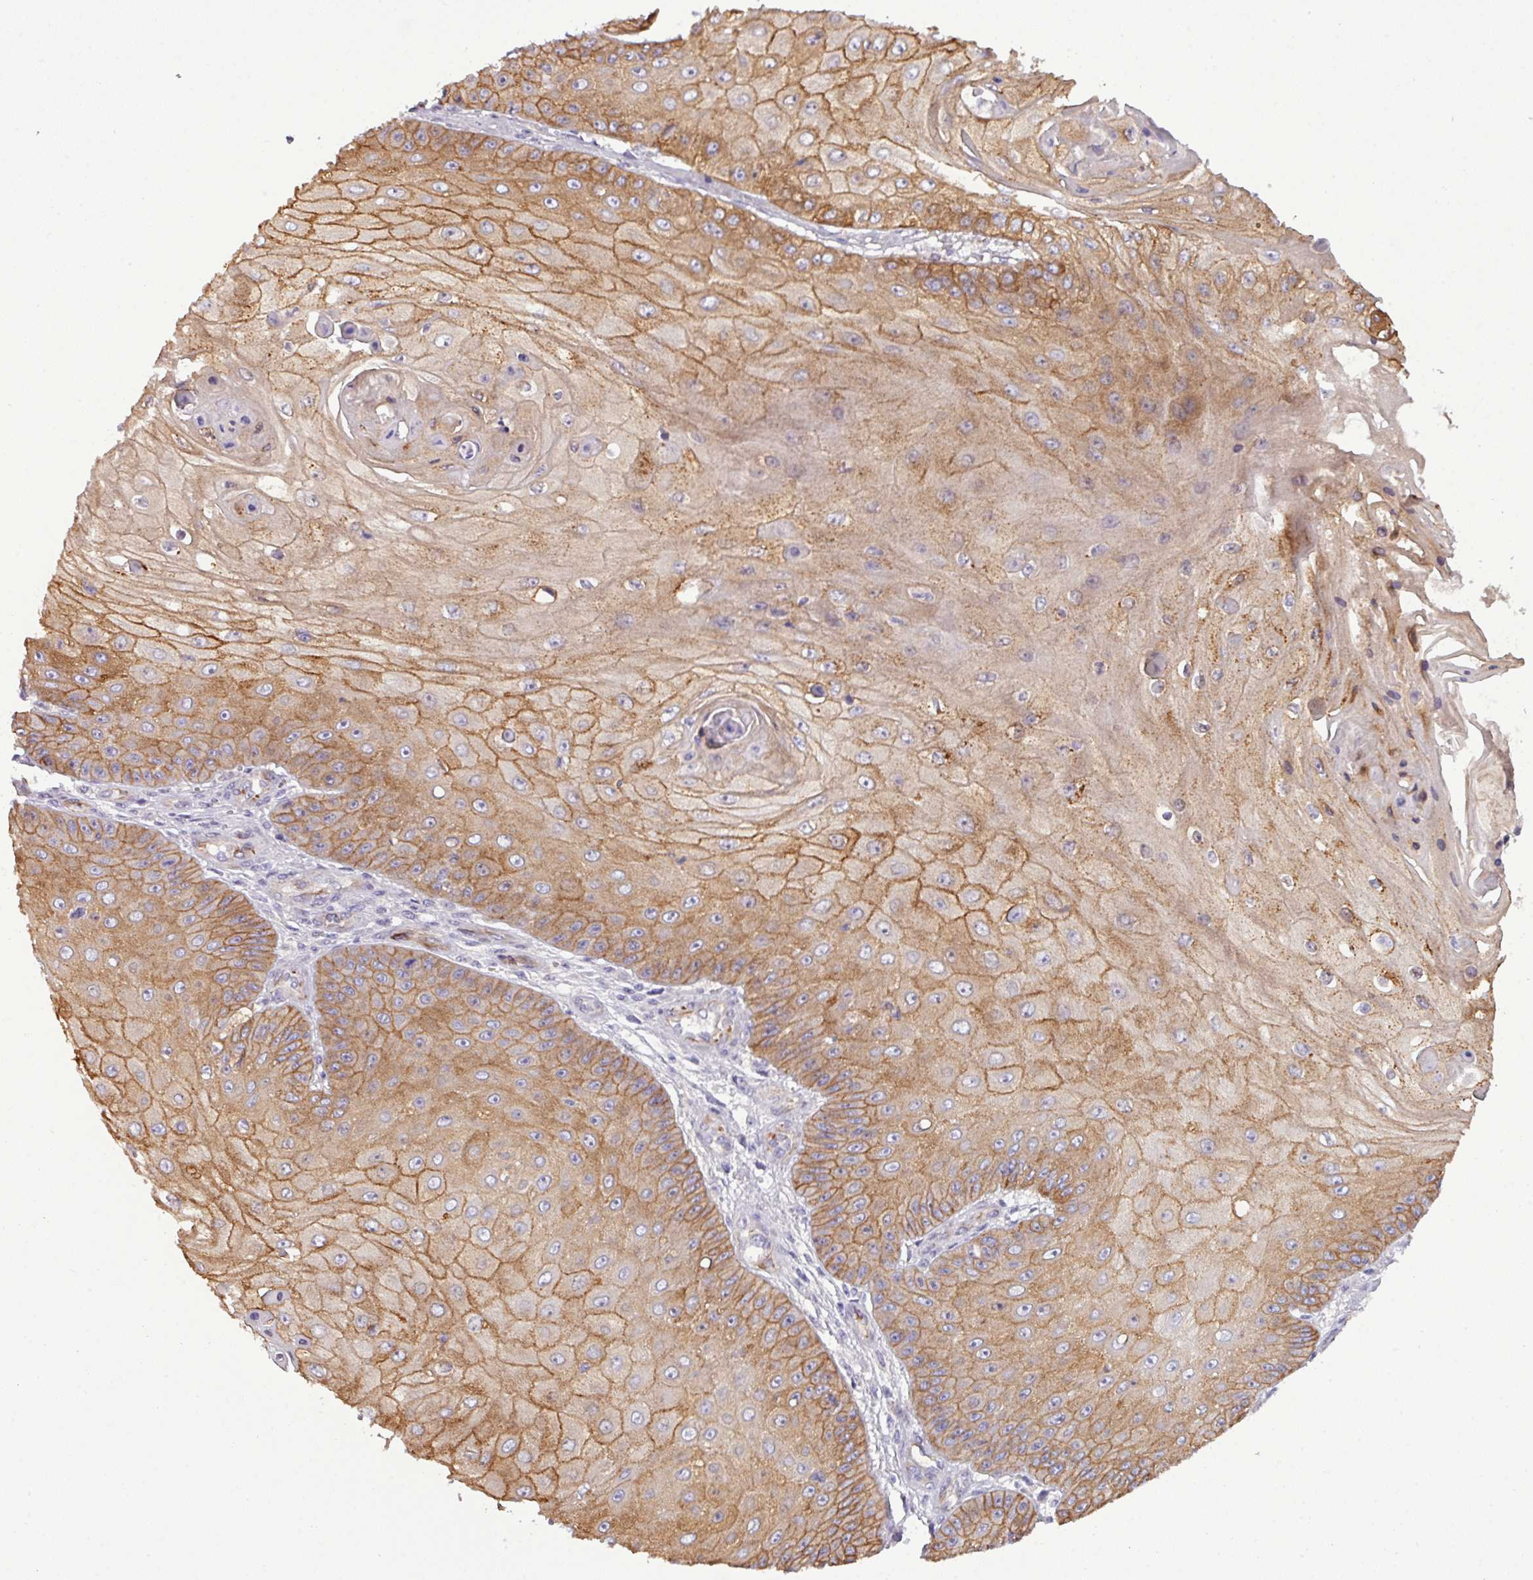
{"staining": {"intensity": "moderate", "quantity": ">75%", "location": "cytoplasmic/membranous"}, "tissue": "skin cancer", "cell_type": "Tumor cells", "image_type": "cancer", "snomed": [{"axis": "morphology", "description": "Squamous cell carcinoma, NOS"}, {"axis": "topography", "description": "Skin"}], "caption": "A medium amount of moderate cytoplasmic/membranous positivity is present in approximately >75% of tumor cells in squamous cell carcinoma (skin) tissue. The staining was performed using DAB (3,3'-diaminobenzidine) to visualize the protein expression in brown, while the nuclei were stained in blue with hematoxylin (Magnification: 20x).", "gene": "PARD6A", "patient": {"sex": "male", "age": 70}}